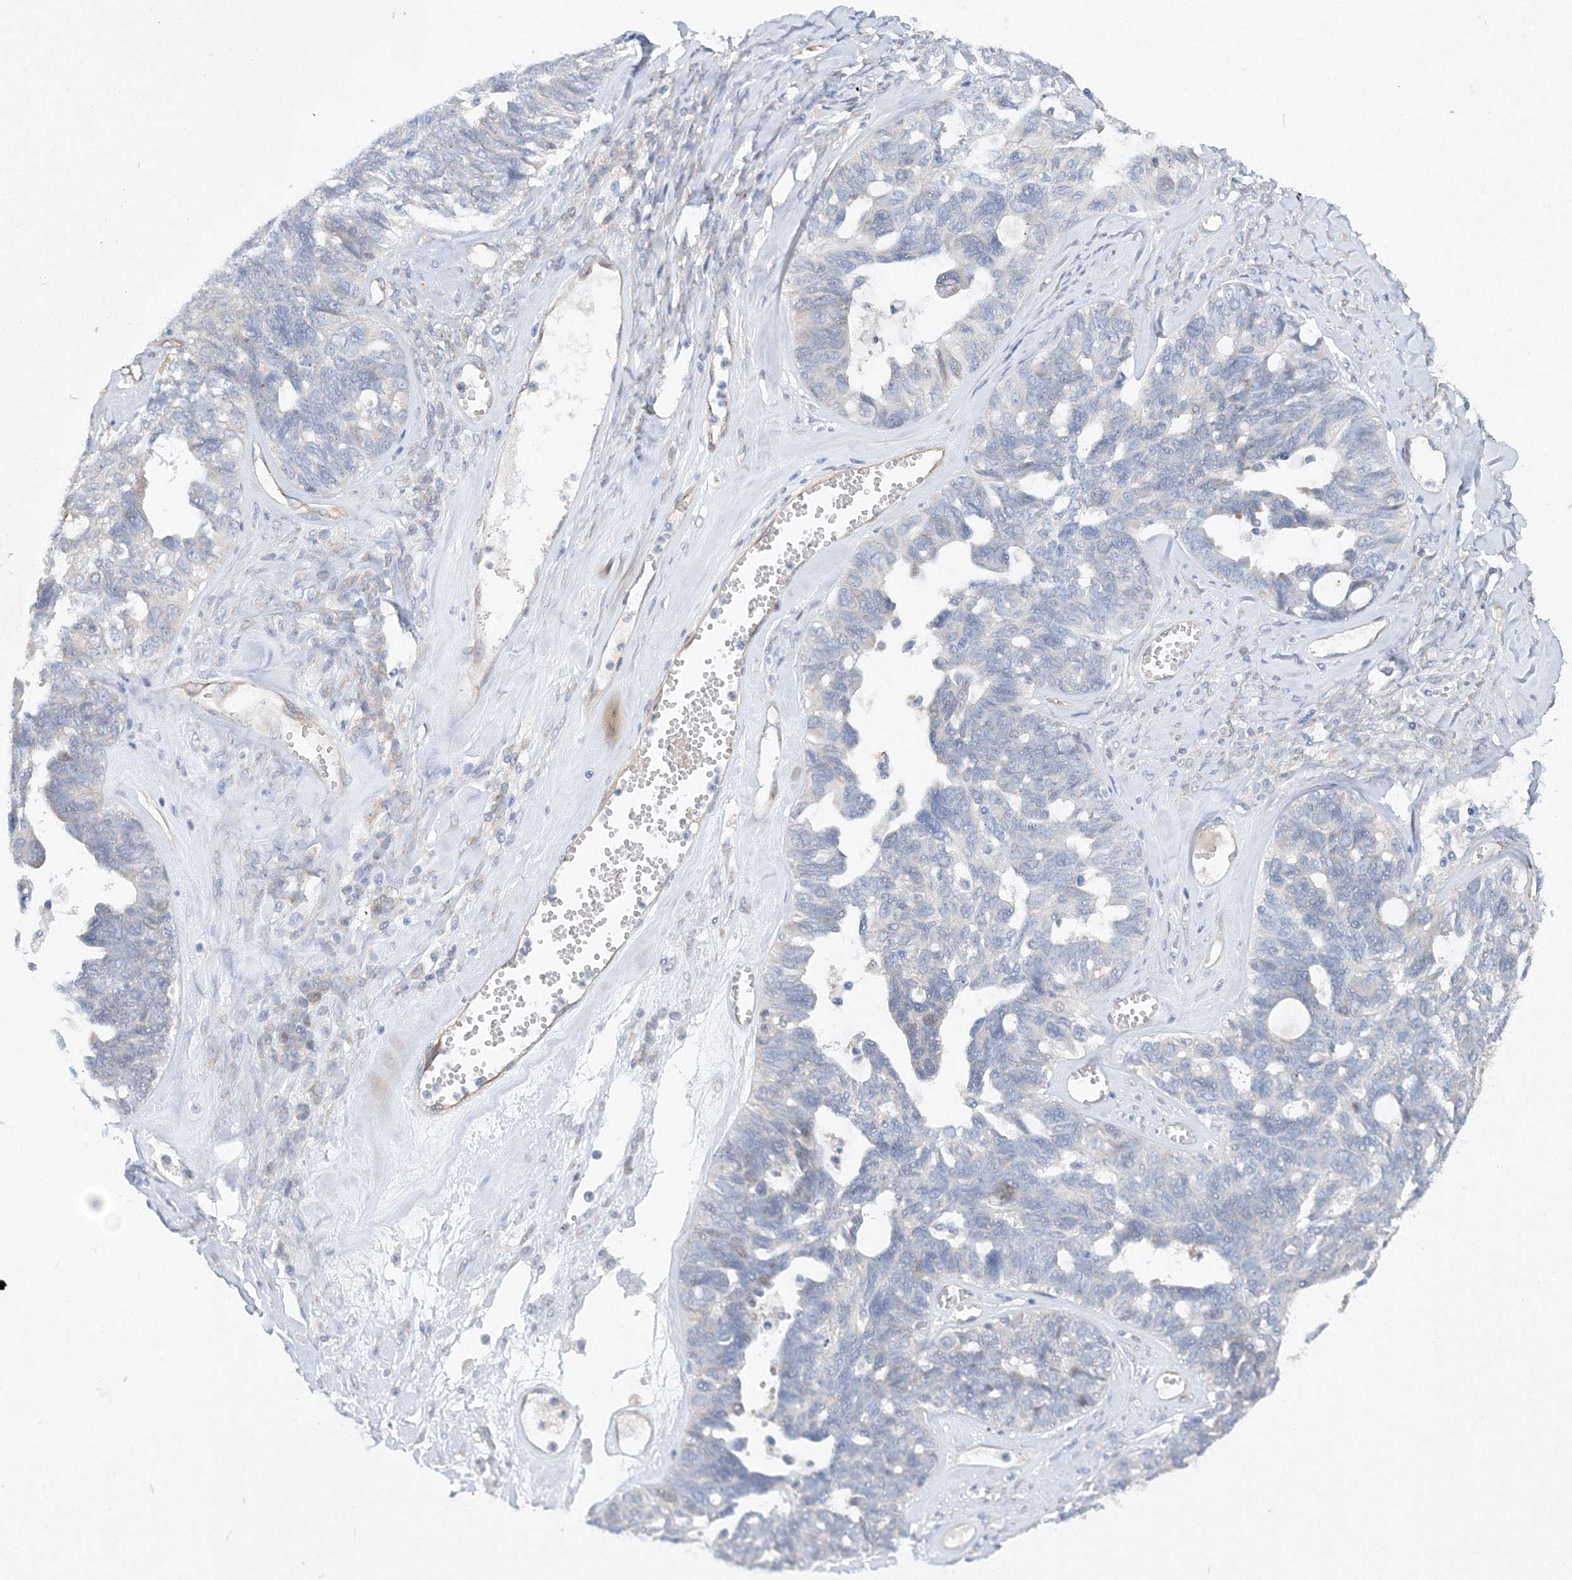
{"staining": {"intensity": "negative", "quantity": "none", "location": "none"}, "tissue": "ovarian cancer", "cell_type": "Tumor cells", "image_type": "cancer", "snomed": [{"axis": "morphology", "description": "Cystadenocarcinoma, serous, NOS"}, {"axis": "topography", "description": "Ovary"}], "caption": "Serous cystadenocarcinoma (ovarian) was stained to show a protein in brown. There is no significant staining in tumor cells.", "gene": "TANC1", "patient": {"sex": "female", "age": 79}}